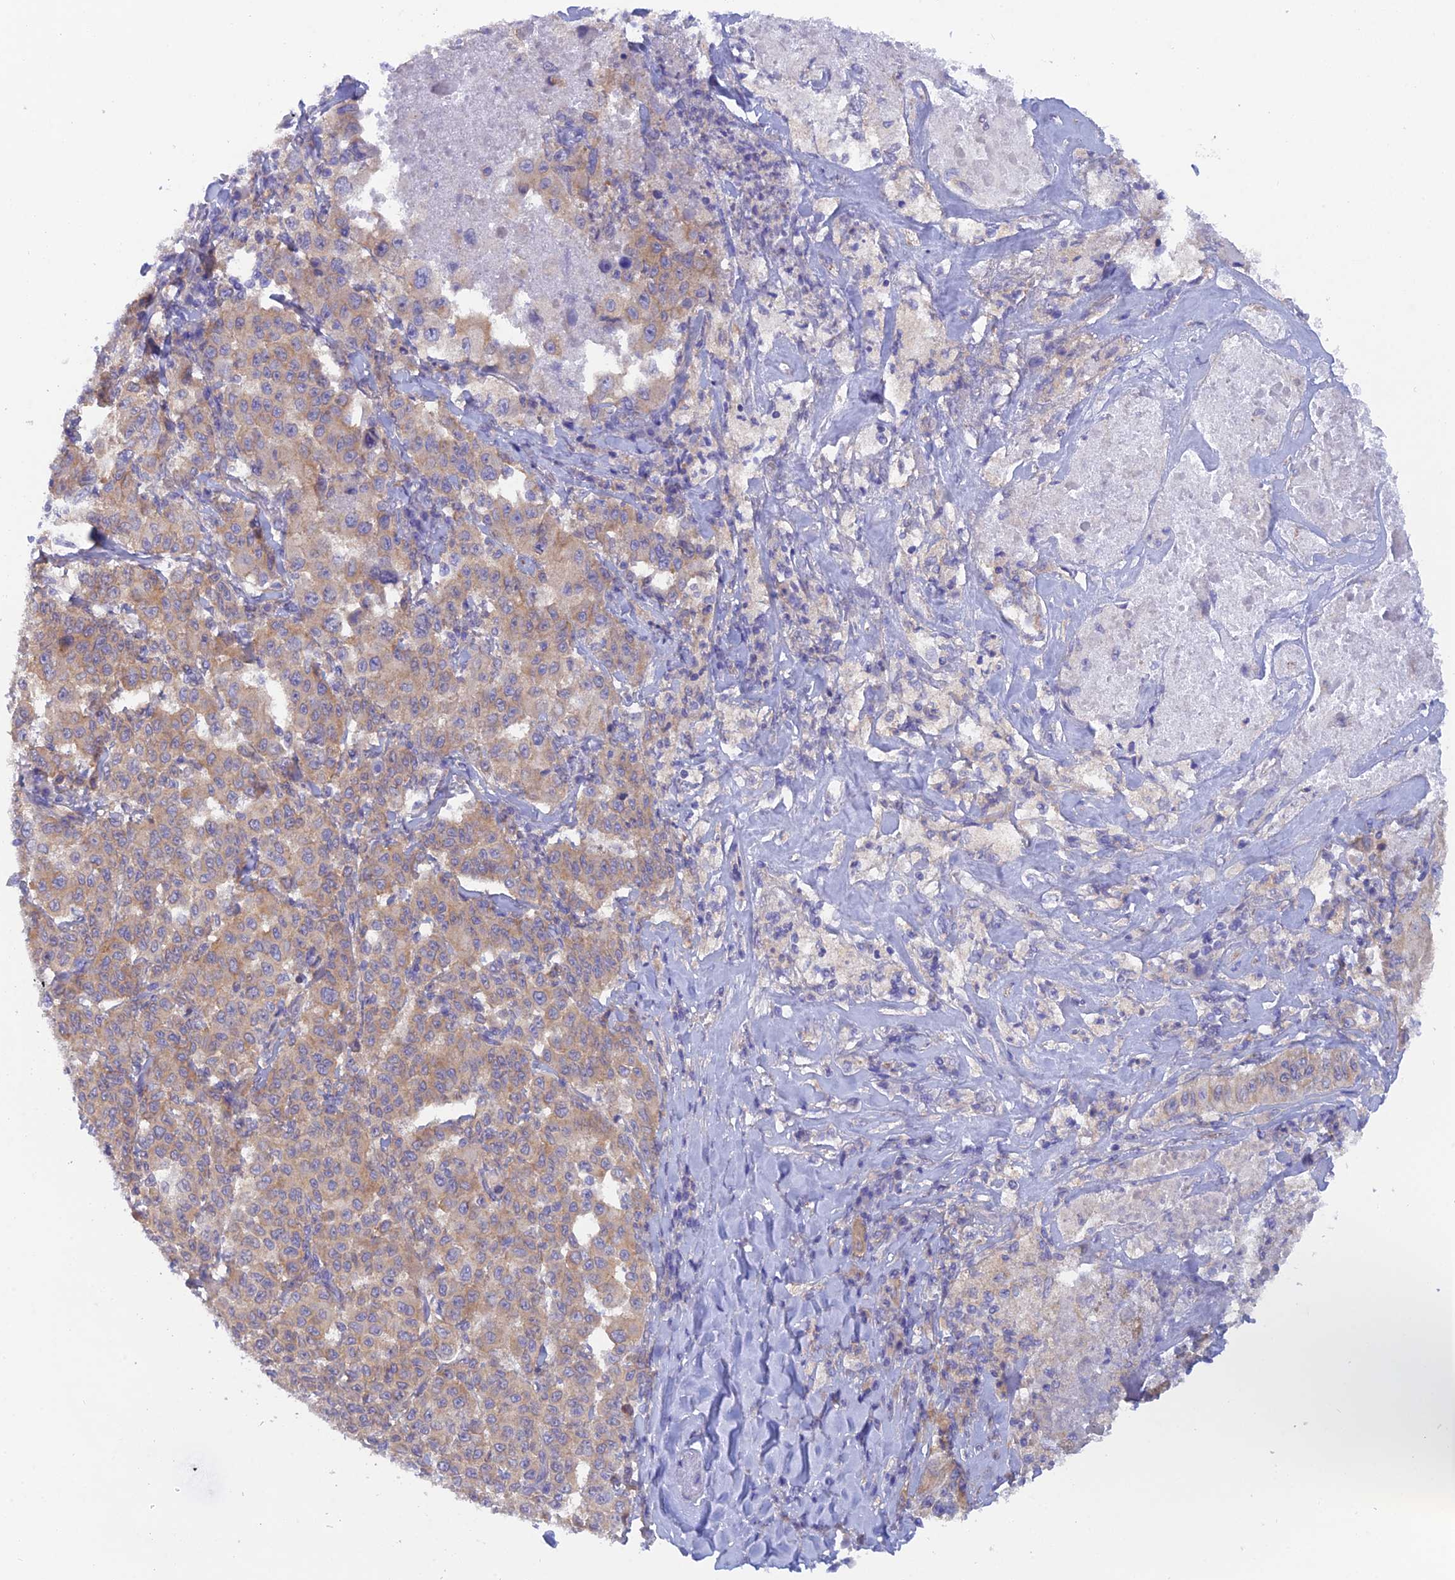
{"staining": {"intensity": "weak", "quantity": "25%-75%", "location": "cytoplasmic/membranous"}, "tissue": "melanoma", "cell_type": "Tumor cells", "image_type": "cancer", "snomed": [{"axis": "morphology", "description": "Malignant melanoma, Metastatic site"}, {"axis": "topography", "description": "Lymph node"}], "caption": "About 25%-75% of tumor cells in human malignant melanoma (metastatic site) reveal weak cytoplasmic/membranous protein staining as visualized by brown immunohistochemical staining.", "gene": "FZR1", "patient": {"sex": "male", "age": 62}}